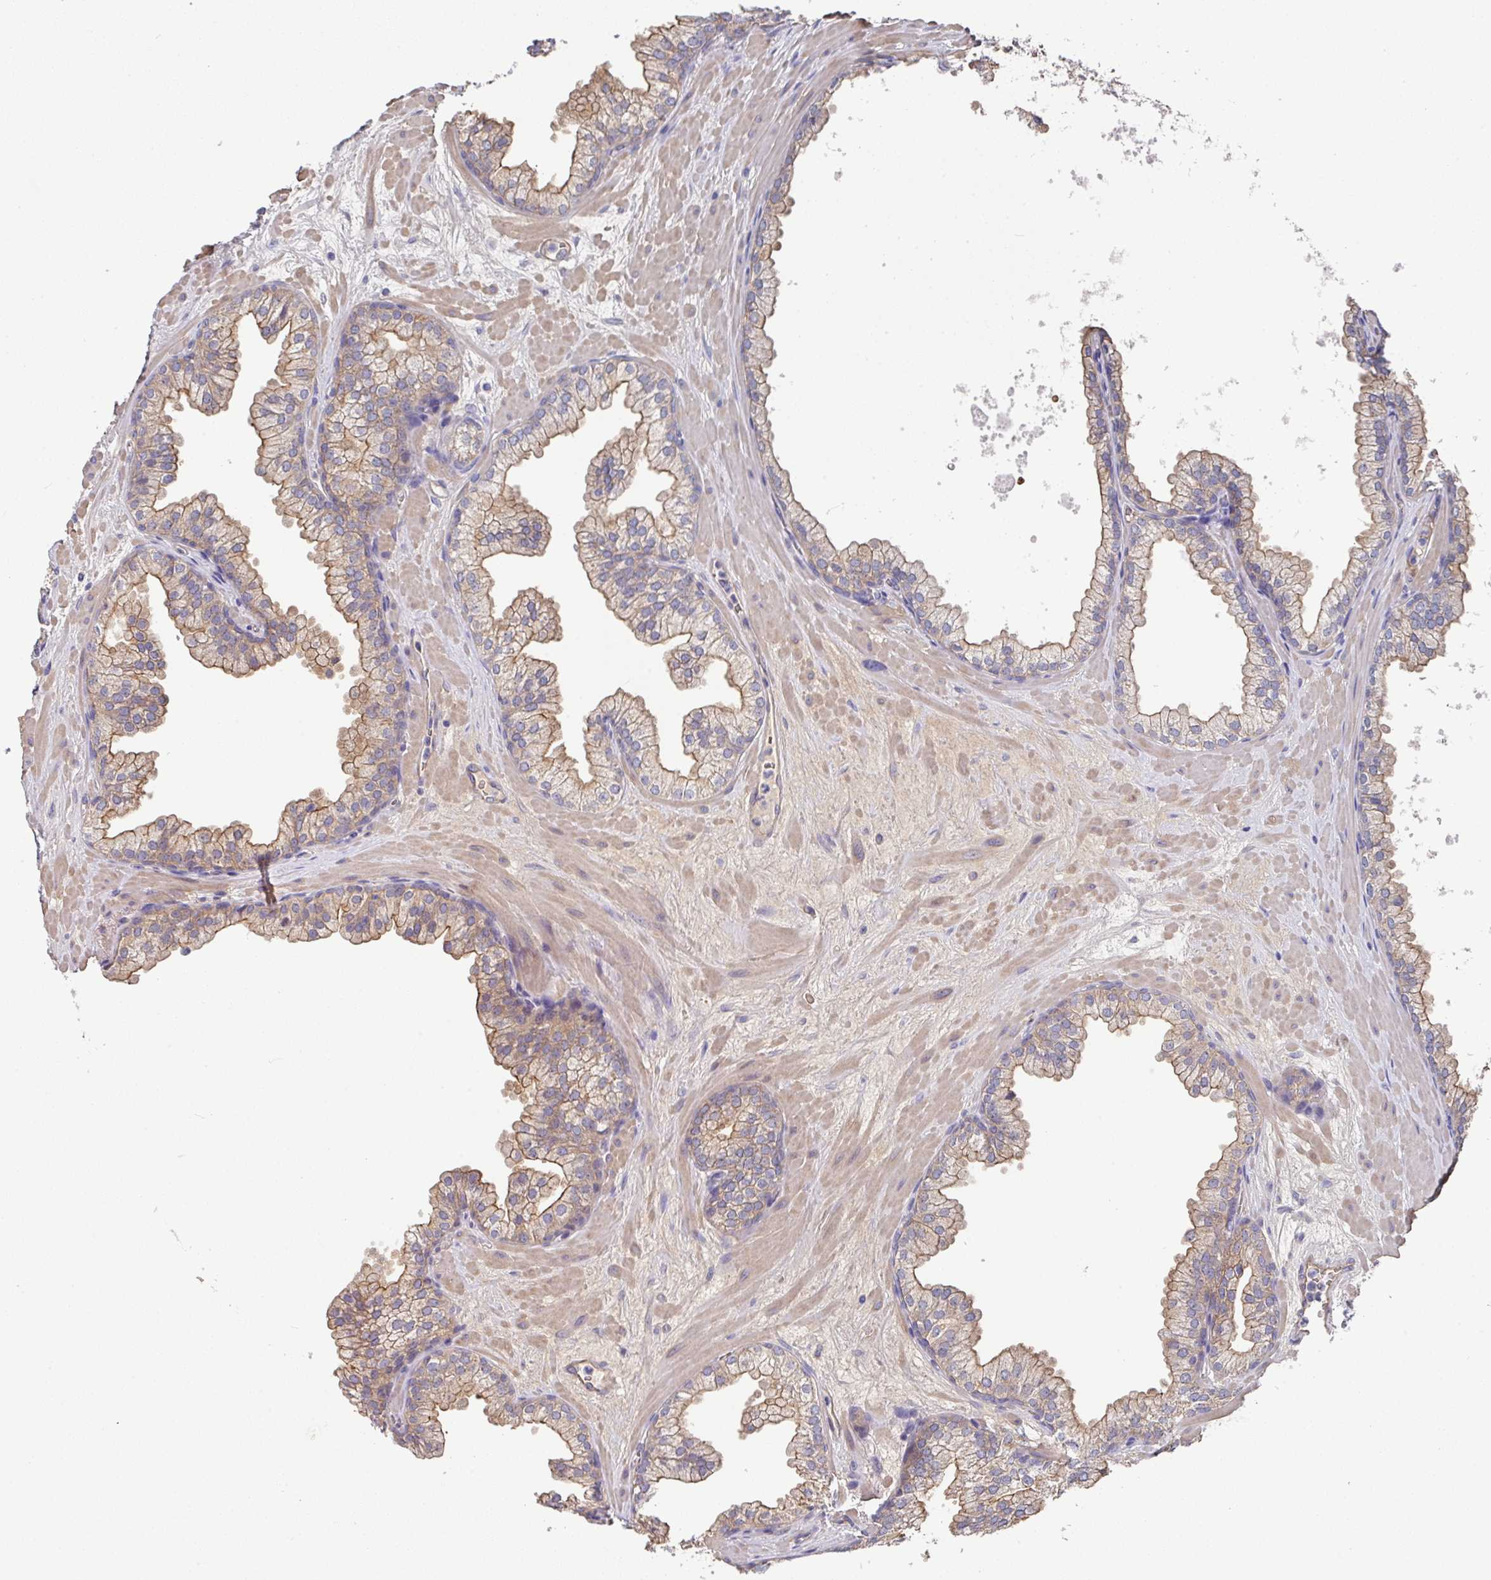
{"staining": {"intensity": "moderate", "quantity": ">75%", "location": "cytoplasmic/membranous"}, "tissue": "prostate", "cell_type": "Glandular cells", "image_type": "normal", "snomed": [{"axis": "morphology", "description": "Normal tissue, NOS"}, {"axis": "topography", "description": "Prostate"}, {"axis": "topography", "description": "Peripheral nerve tissue"}], "caption": "Brown immunohistochemical staining in unremarkable prostate shows moderate cytoplasmic/membranous expression in about >75% of glandular cells.", "gene": "PRR5", "patient": {"sex": "male", "age": 61}}